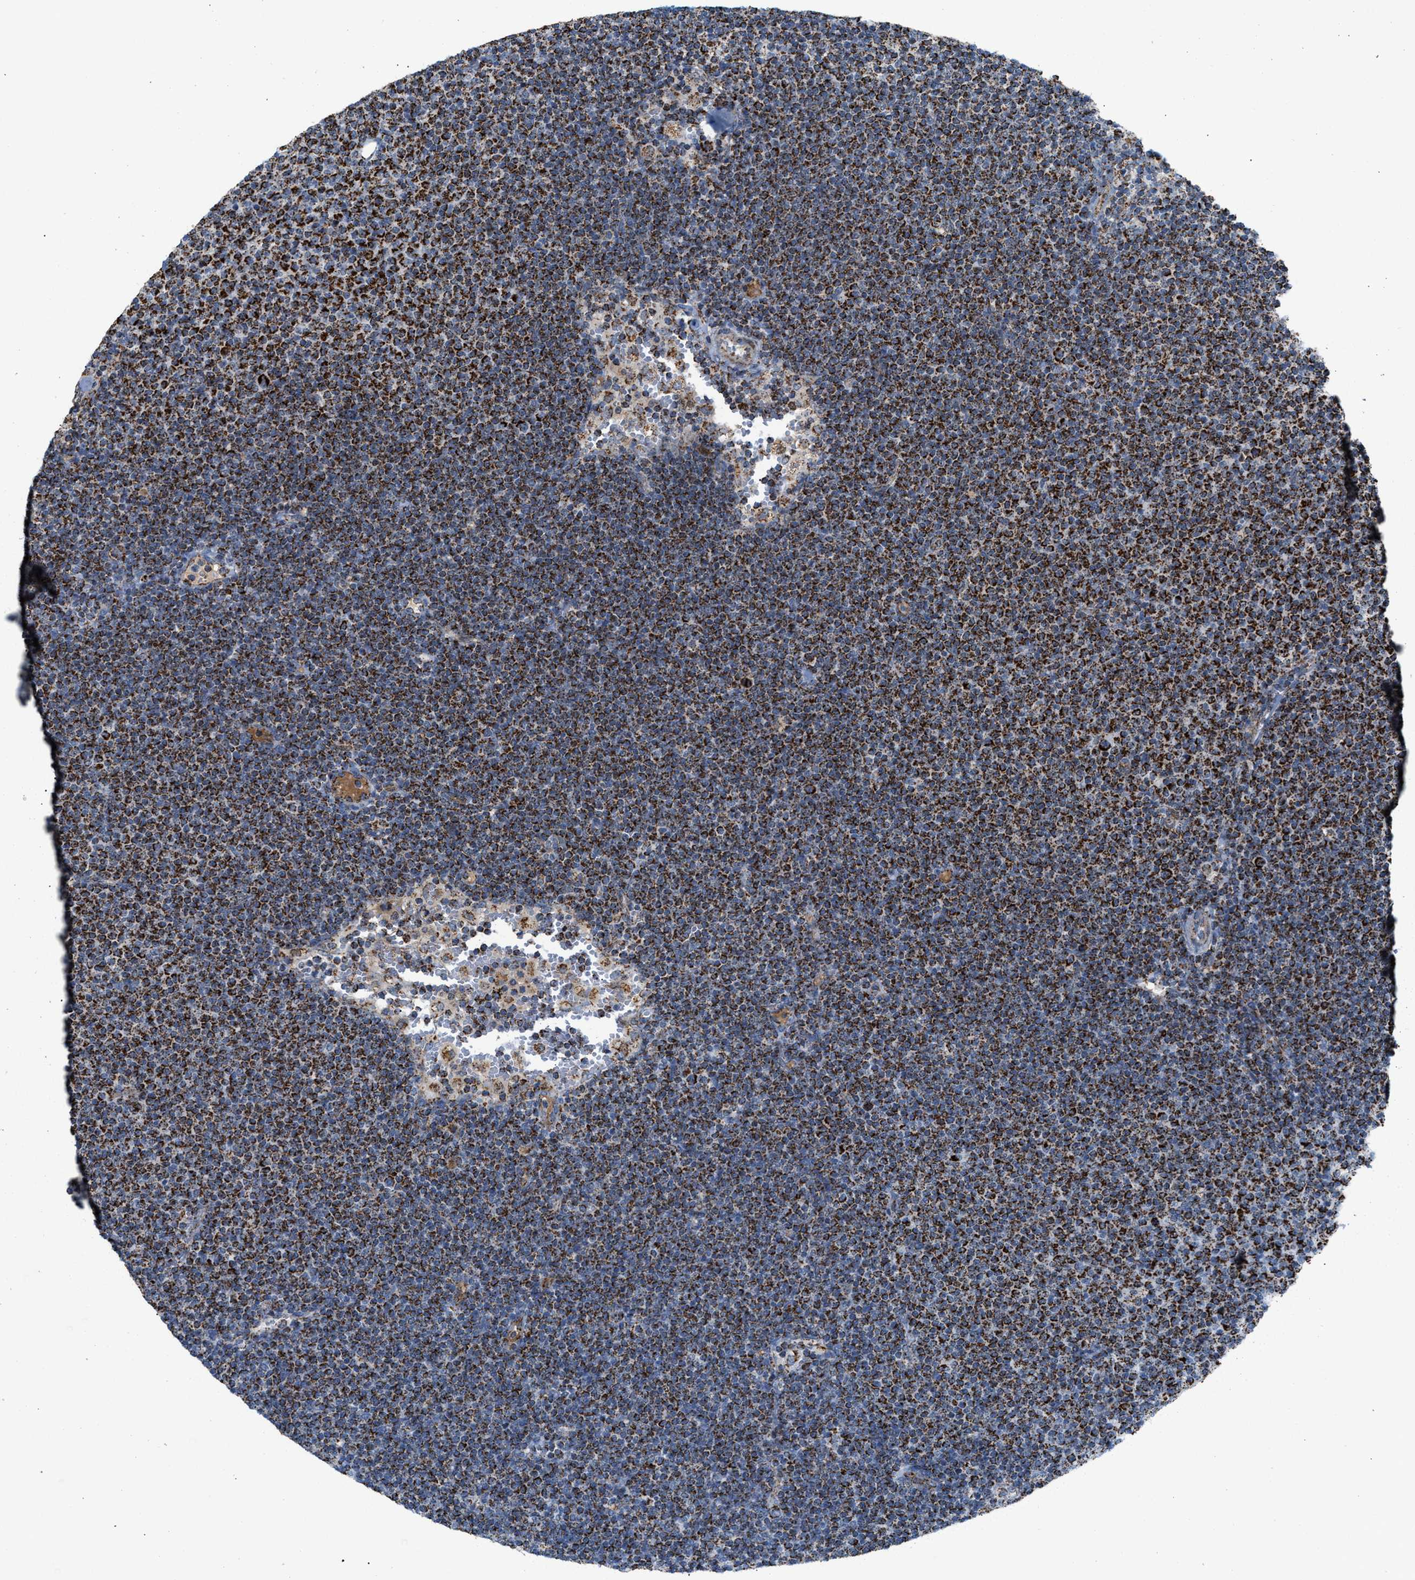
{"staining": {"intensity": "strong", "quantity": ">75%", "location": "cytoplasmic/membranous"}, "tissue": "lymphoma", "cell_type": "Tumor cells", "image_type": "cancer", "snomed": [{"axis": "morphology", "description": "Malignant lymphoma, non-Hodgkin's type, Low grade"}, {"axis": "topography", "description": "Lymph node"}], "caption": "This is a micrograph of immunohistochemistry staining of lymphoma, which shows strong staining in the cytoplasmic/membranous of tumor cells.", "gene": "PMPCA", "patient": {"sex": "female", "age": 53}}